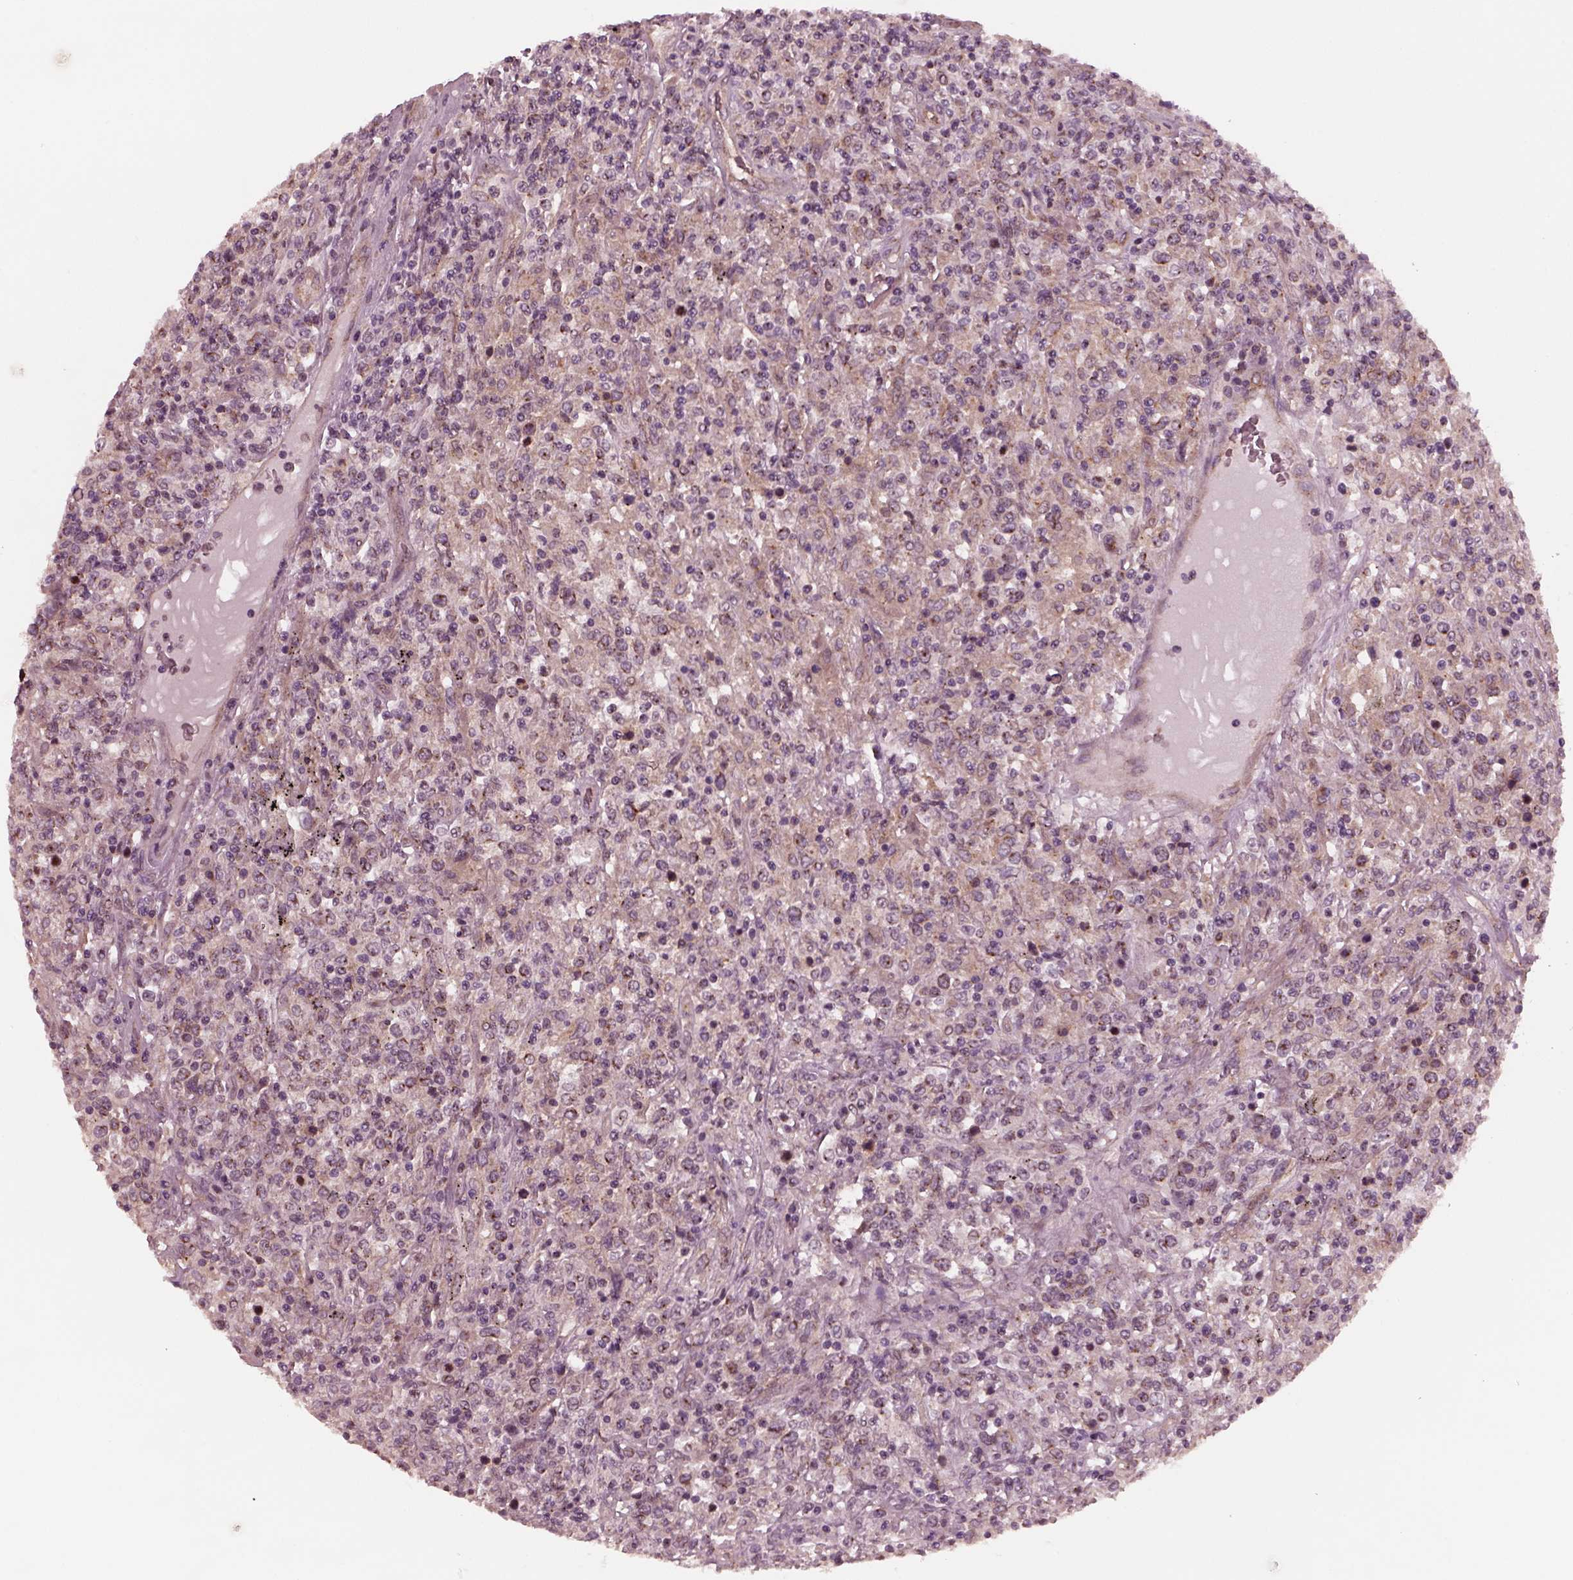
{"staining": {"intensity": "weak", "quantity": ">75%", "location": "cytoplasmic/membranous"}, "tissue": "lymphoma", "cell_type": "Tumor cells", "image_type": "cancer", "snomed": [{"axis": "morphology", "description": "Malignant lymphoma, non-Hodgkin's type, High grade"}, {"axis": "topography", "description": "Lung"}], "caption": "A high-resolution histopathology image shows immunohistochemistry staining of malignant lymphoma, non-Hodgkin's type (high-grade), which demonstrates weak cytoplasmic/membranous staining in about >75% of tumor cells.", "gene": "TUBG1", "patient": {"sex": "male", "age": 79}}